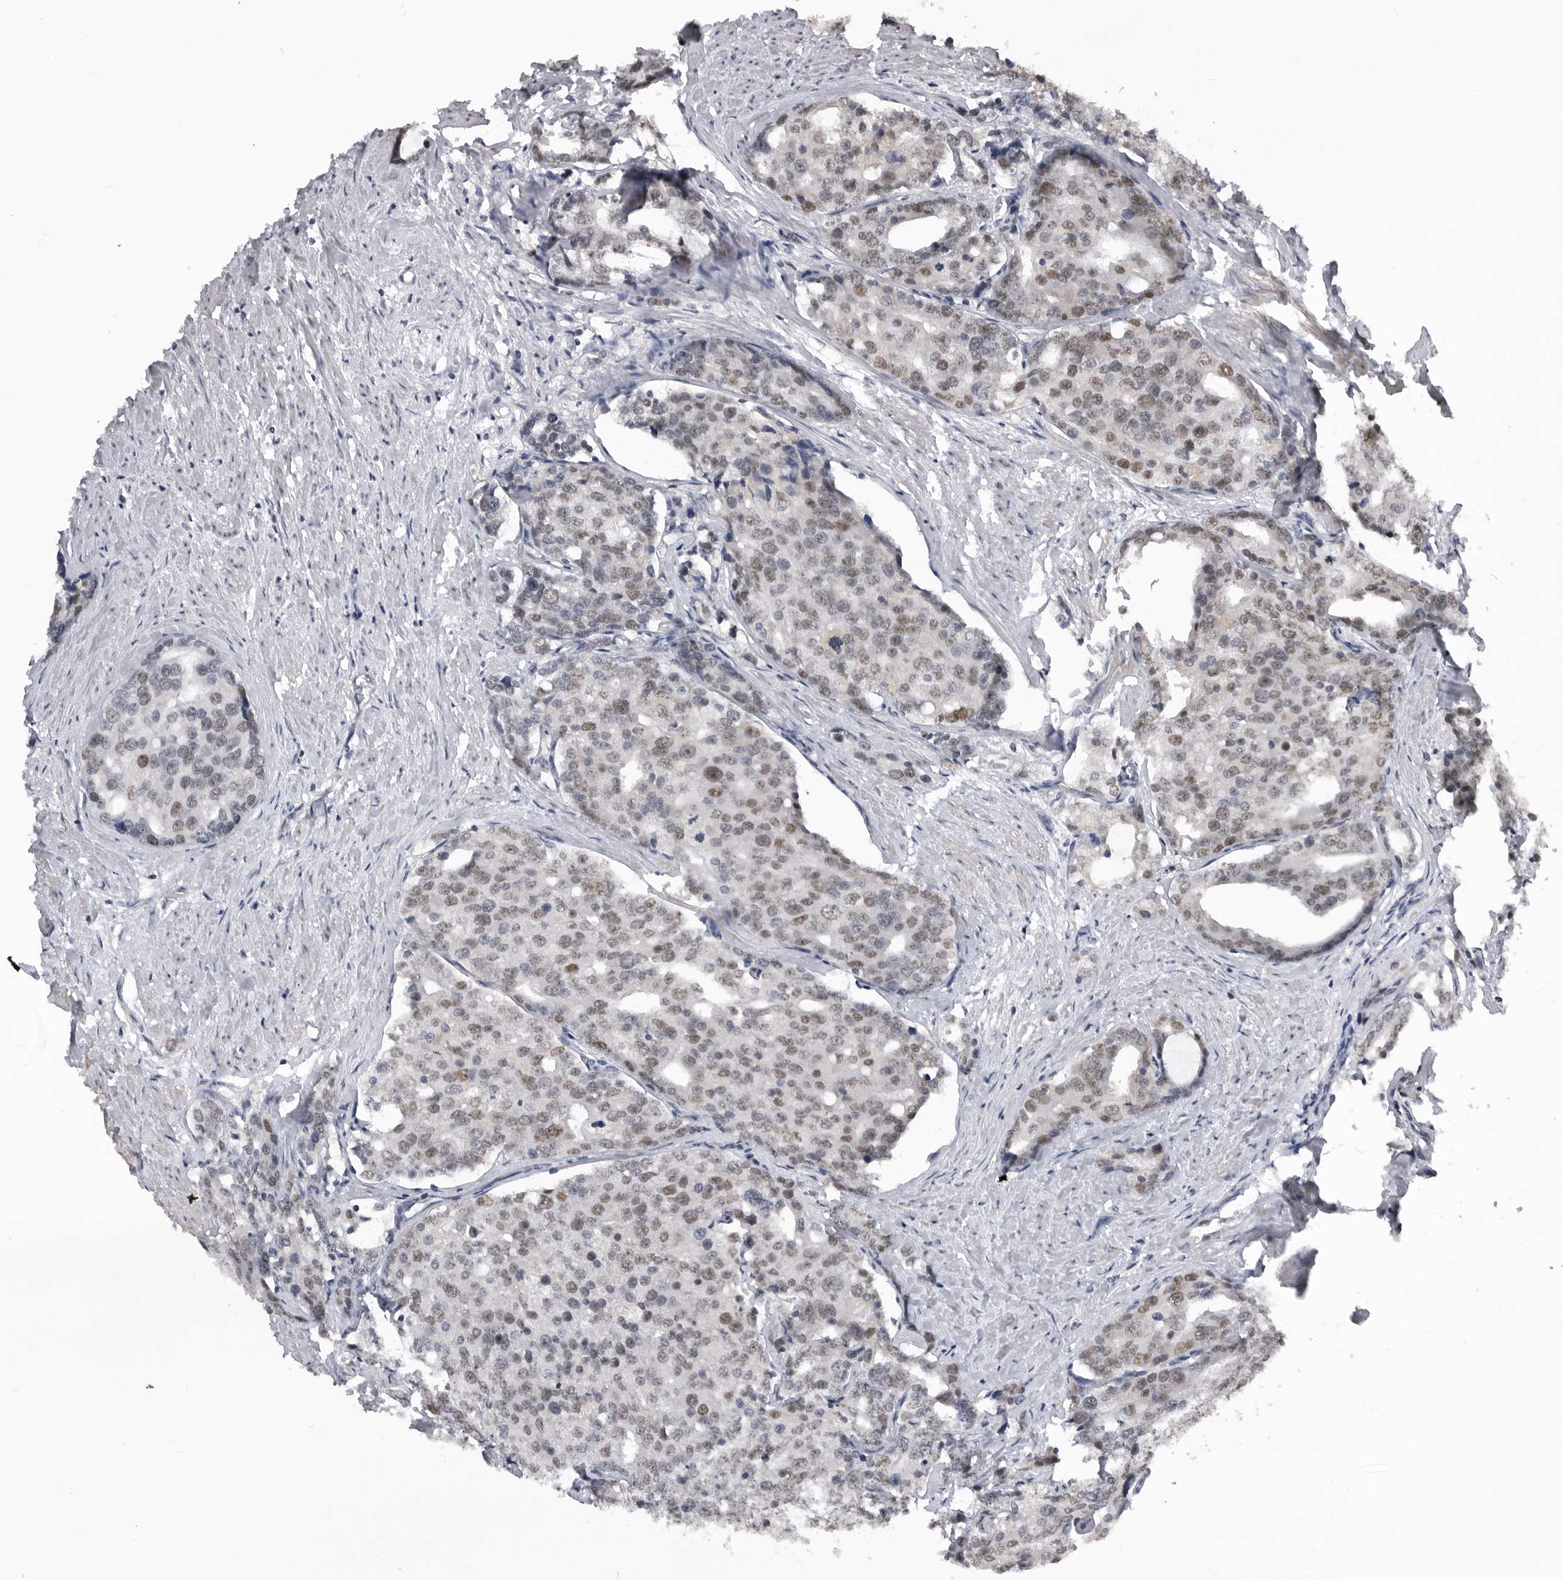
{"staining": {"intensity": "moderate", "quantity": "25%-75%", "location": "nuclear"}, "tissue": "prostate cancer", "cell_type": "Tumor cells", "image_type": "cancer", "snomed": [{"axis": "morphology", "description": "Adenocarcinoma, High grade"}, {"axis": "topography", "description": "Prostate"}], "caption": "This is a photomicrograph of immunohistochemistry (IHC) staining of high-grade adenocarcinoma (prostate), which shows moderate positivity in the nuclear of tumor cells.", "gene": "SMARCC1", "patient": {"sex": "male", "age": 50}}